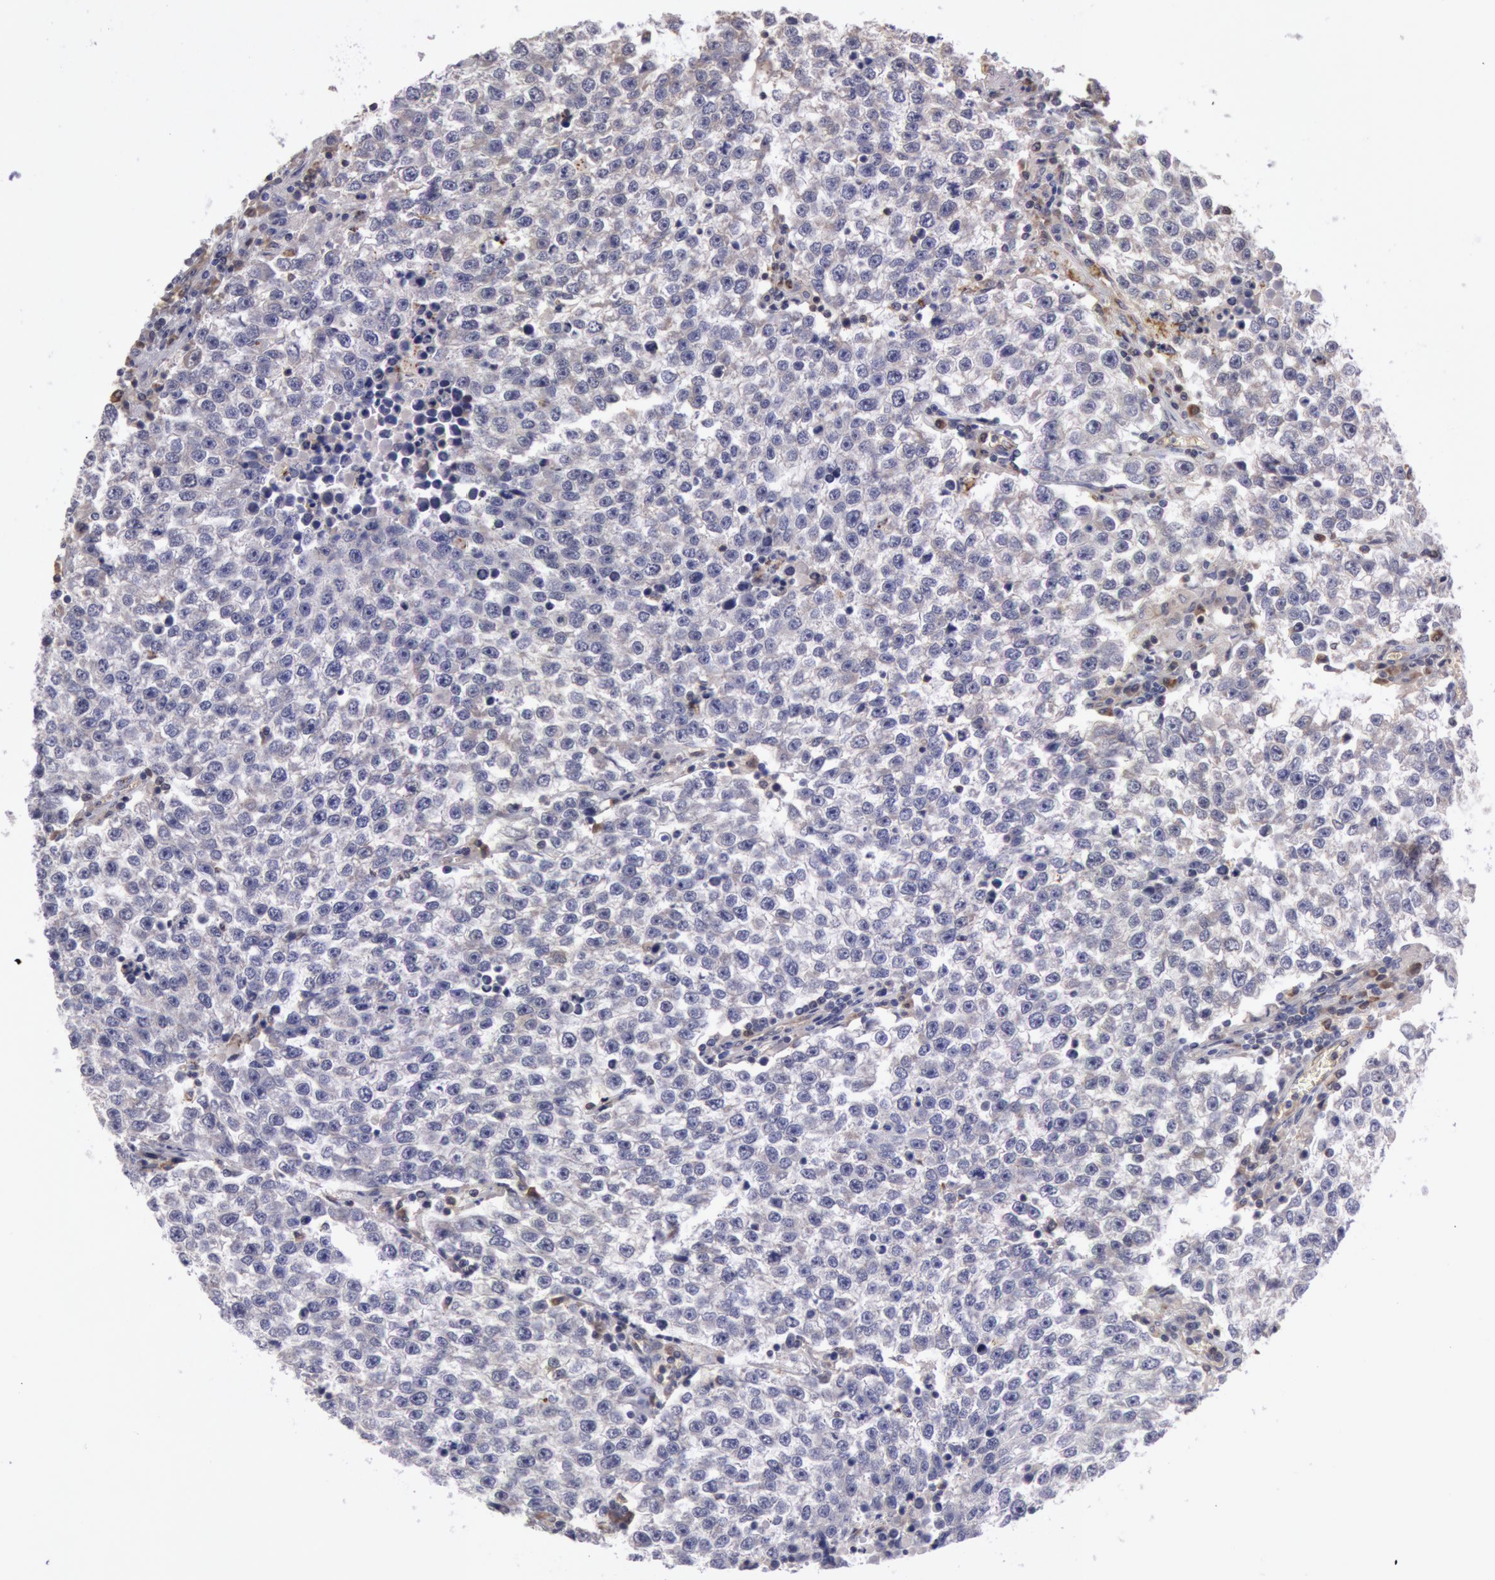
{"staining": {"intensity": "negative", "quantity": "none", "location": "none"}, "tissue": "testis cancer", "cell_type": "Tumor cells", "image_type": "cancer", "snomed": [{"axis": "morphology", "description": "Seminoma, NOS"}, {"axis": "topography", "description": "Testis"}], "caption": "Immunohistochemistry micrograph of neoplastic tissue: testis cancer stained with DAB (3,3'-diaminobenzidine) shows no significant protein expression in tumor cells. (Stains: DAB IHC with hematoxylin counter stain, Microscopy: brightfield microscopy at high magnification).", "gene": "MPST", "patient": {"sex": "male", "age": 36}}